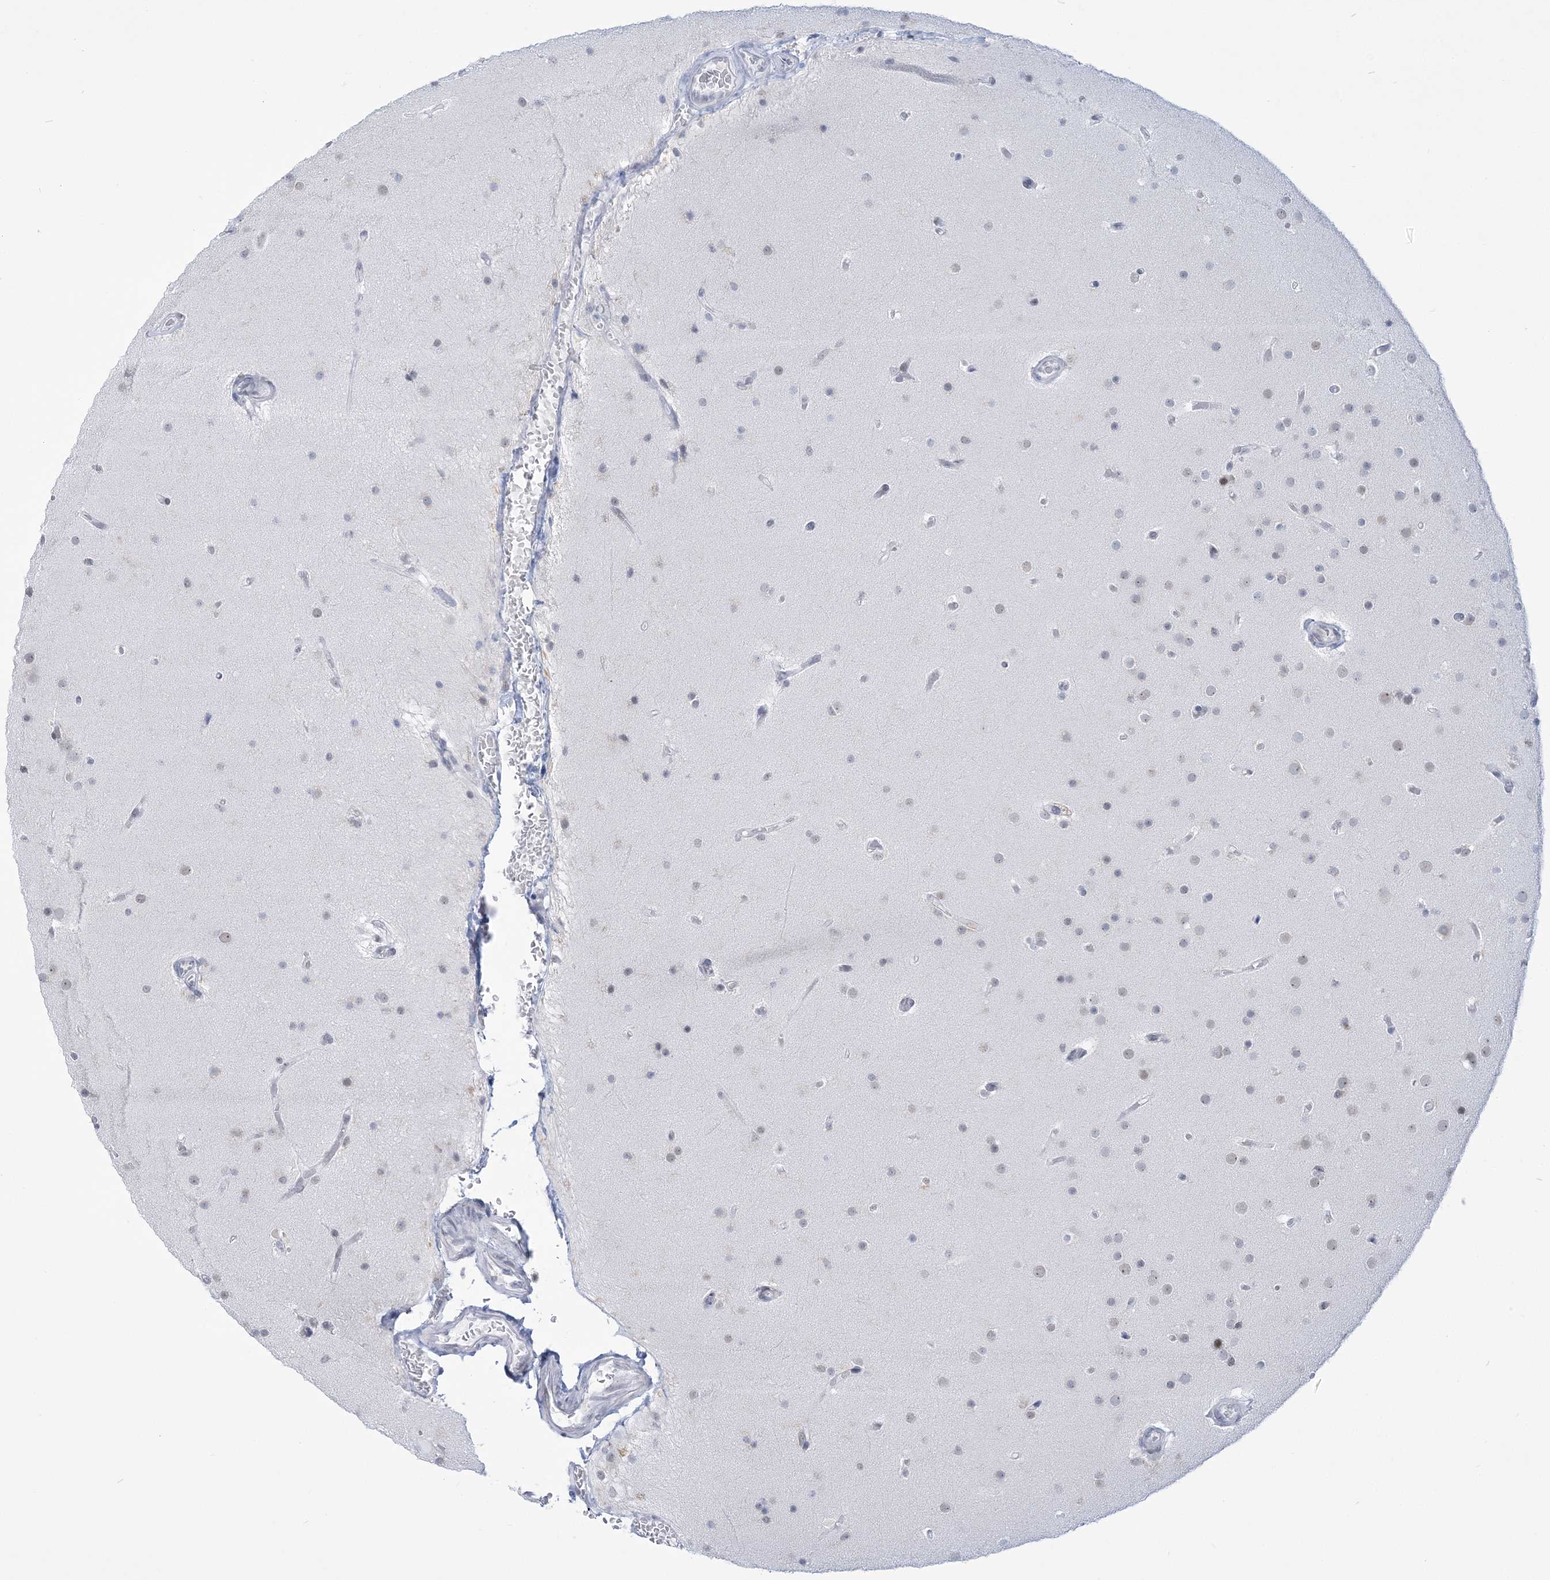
{"staining": {"intensity": "weak", "quantity": "<25%", "location": "nuclear"}, "tissue": "glioma", "cell_type": "Tumor cells", "image_type": "cancer", "snomed": [{"axis": "morphology", "description": "Glioma, malignant, High grade"}, {"axis": "topography", "description": "Cerebral cortex"}], "caption": "The image exhibits no significant expression in tumor cells of glioma.", "gene": "DDX21", "patient": {"sex": "female", "age": 36}}